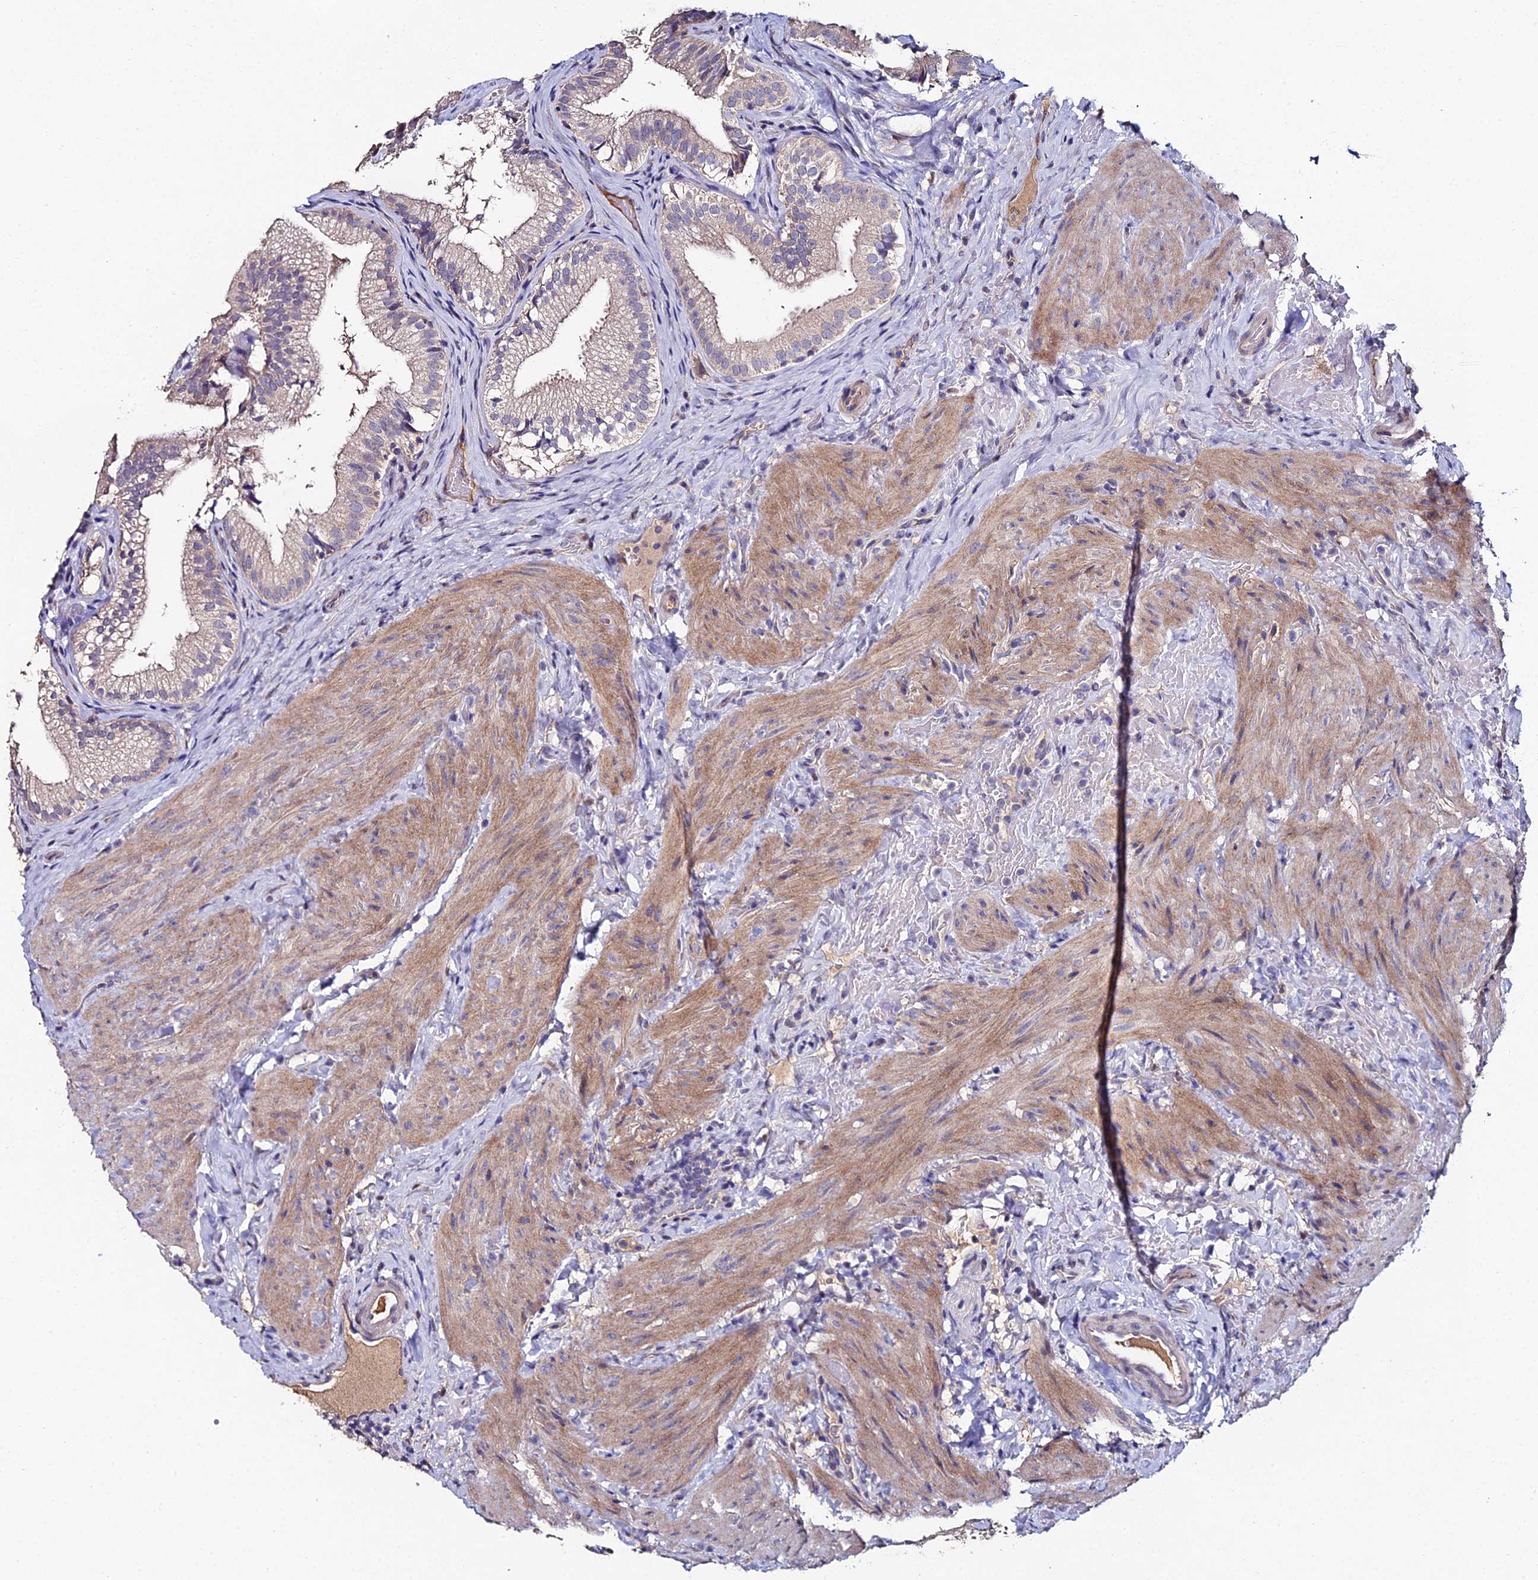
{"staining": {"intensity": "weak", "quantity": "<25%", "location": "cytoplasmic/membranous"}, "tissue": "gallbladder", "cell_type": "Glandular cells", "image_type": "normal", "snomed": [{"axis": "morphology", "description": "Normal tissue, NOS"}, {"axis": "topography", "description": "Gallbladder"}], "caption": "DAB (3,3'-diaminobenzidine) immunohistochemical staining of unremarkable human gallbladder reveals no significant expression in glandular cells. (IHC, brightfield microscopy, high magnification).", "gene": "ESRRG", "patient": {"sex": "female", "age": 30}}